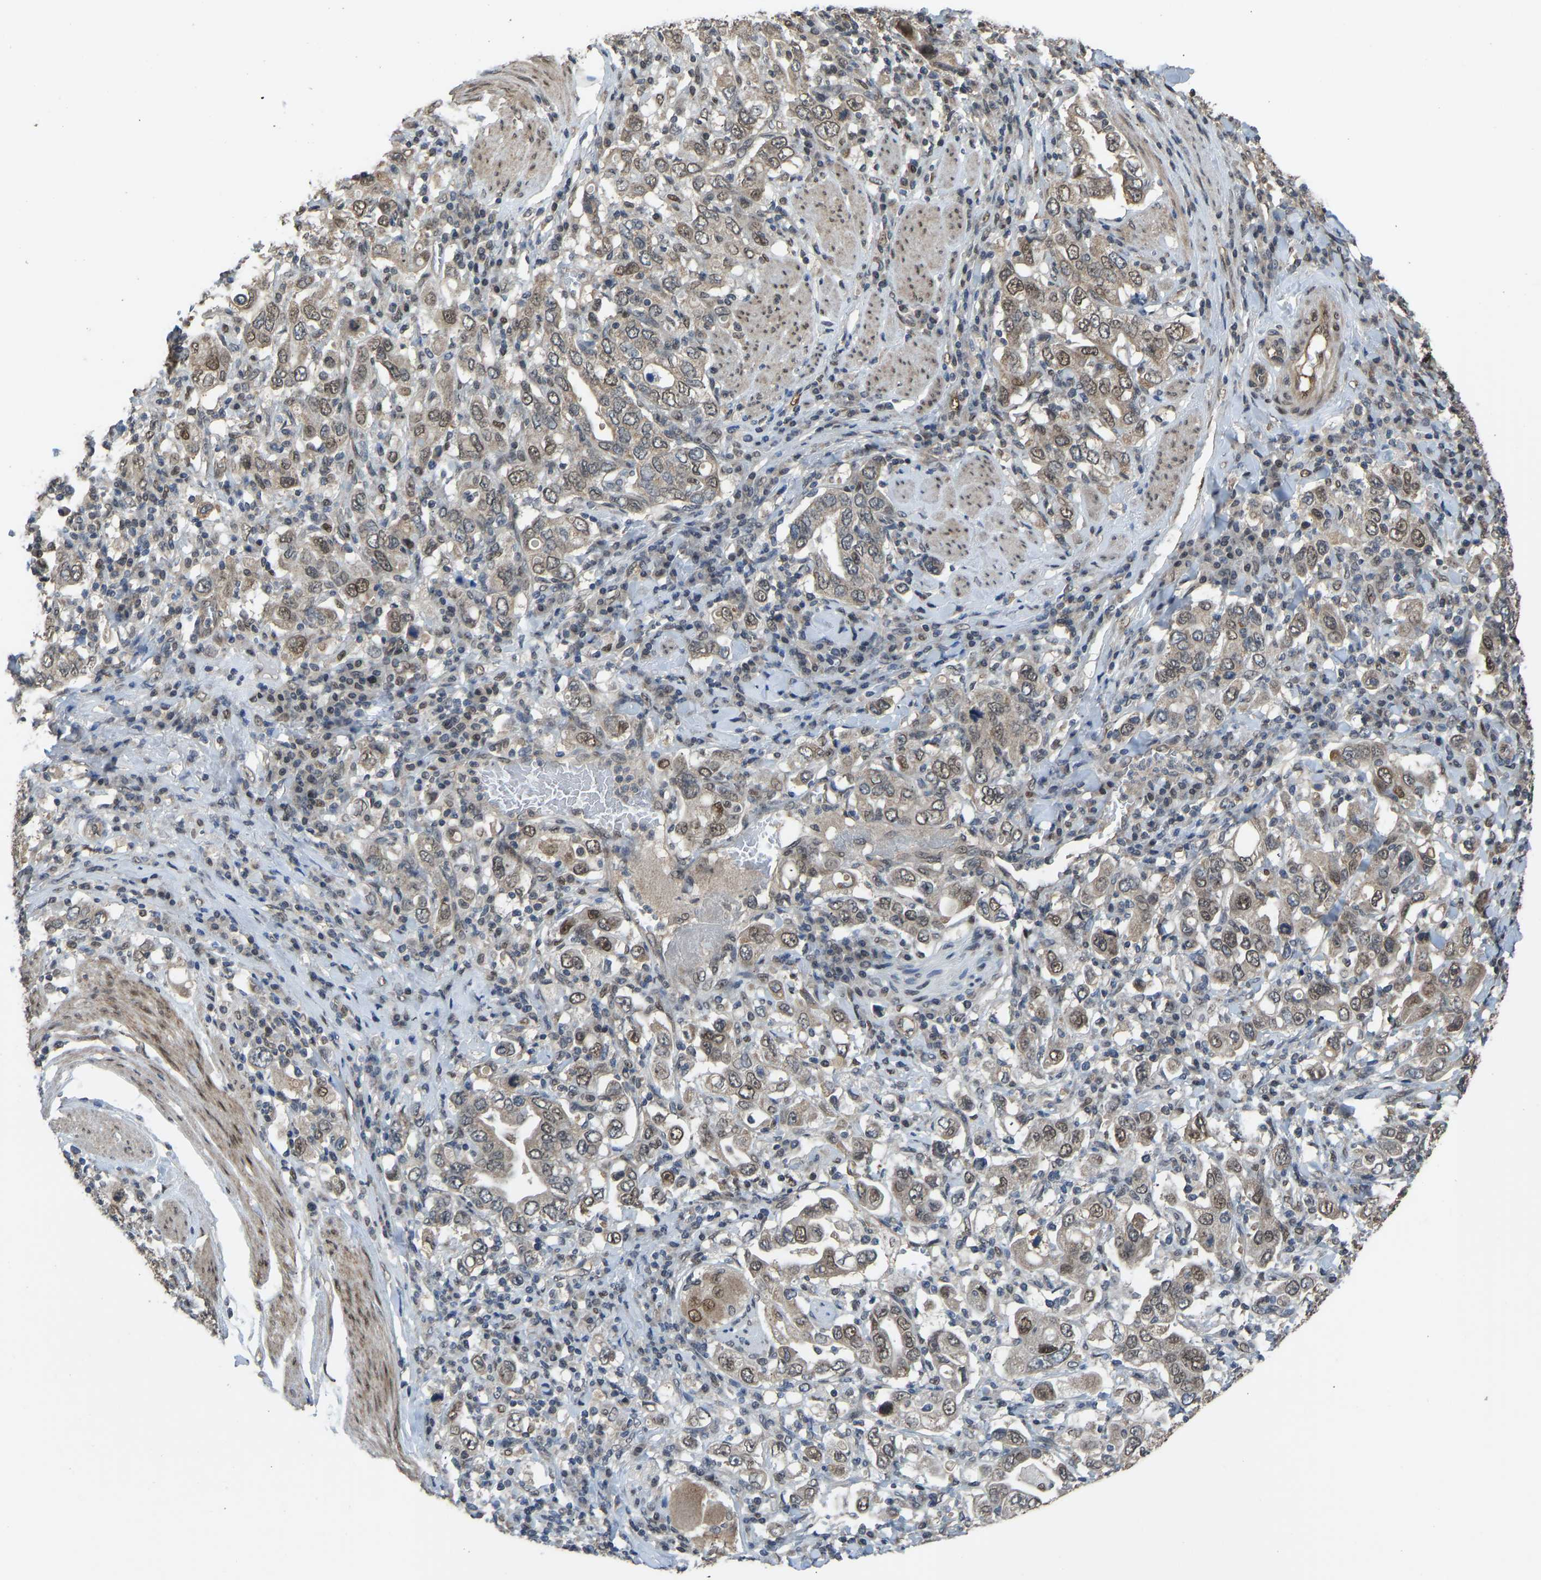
{"staining": {"intensity": "weak", "quantity": ">75%", "location": "nuclear"}, "tissue": "stomach cancer", "cell_type": "Tumor cells", "image_type": "cancer", "snomed": [{"axis": "morphology", "description": "Adenocarcinoma, NOS"}, {"axis": "topography", "description": "Stomach, upper"}], "caption": "Weak nuclear positivity is present in approximately >75% of tumor cells in stomach adenocarcinoma.", "gene": "KPNA6", "patient": {"sex": "male", "age": 62}}